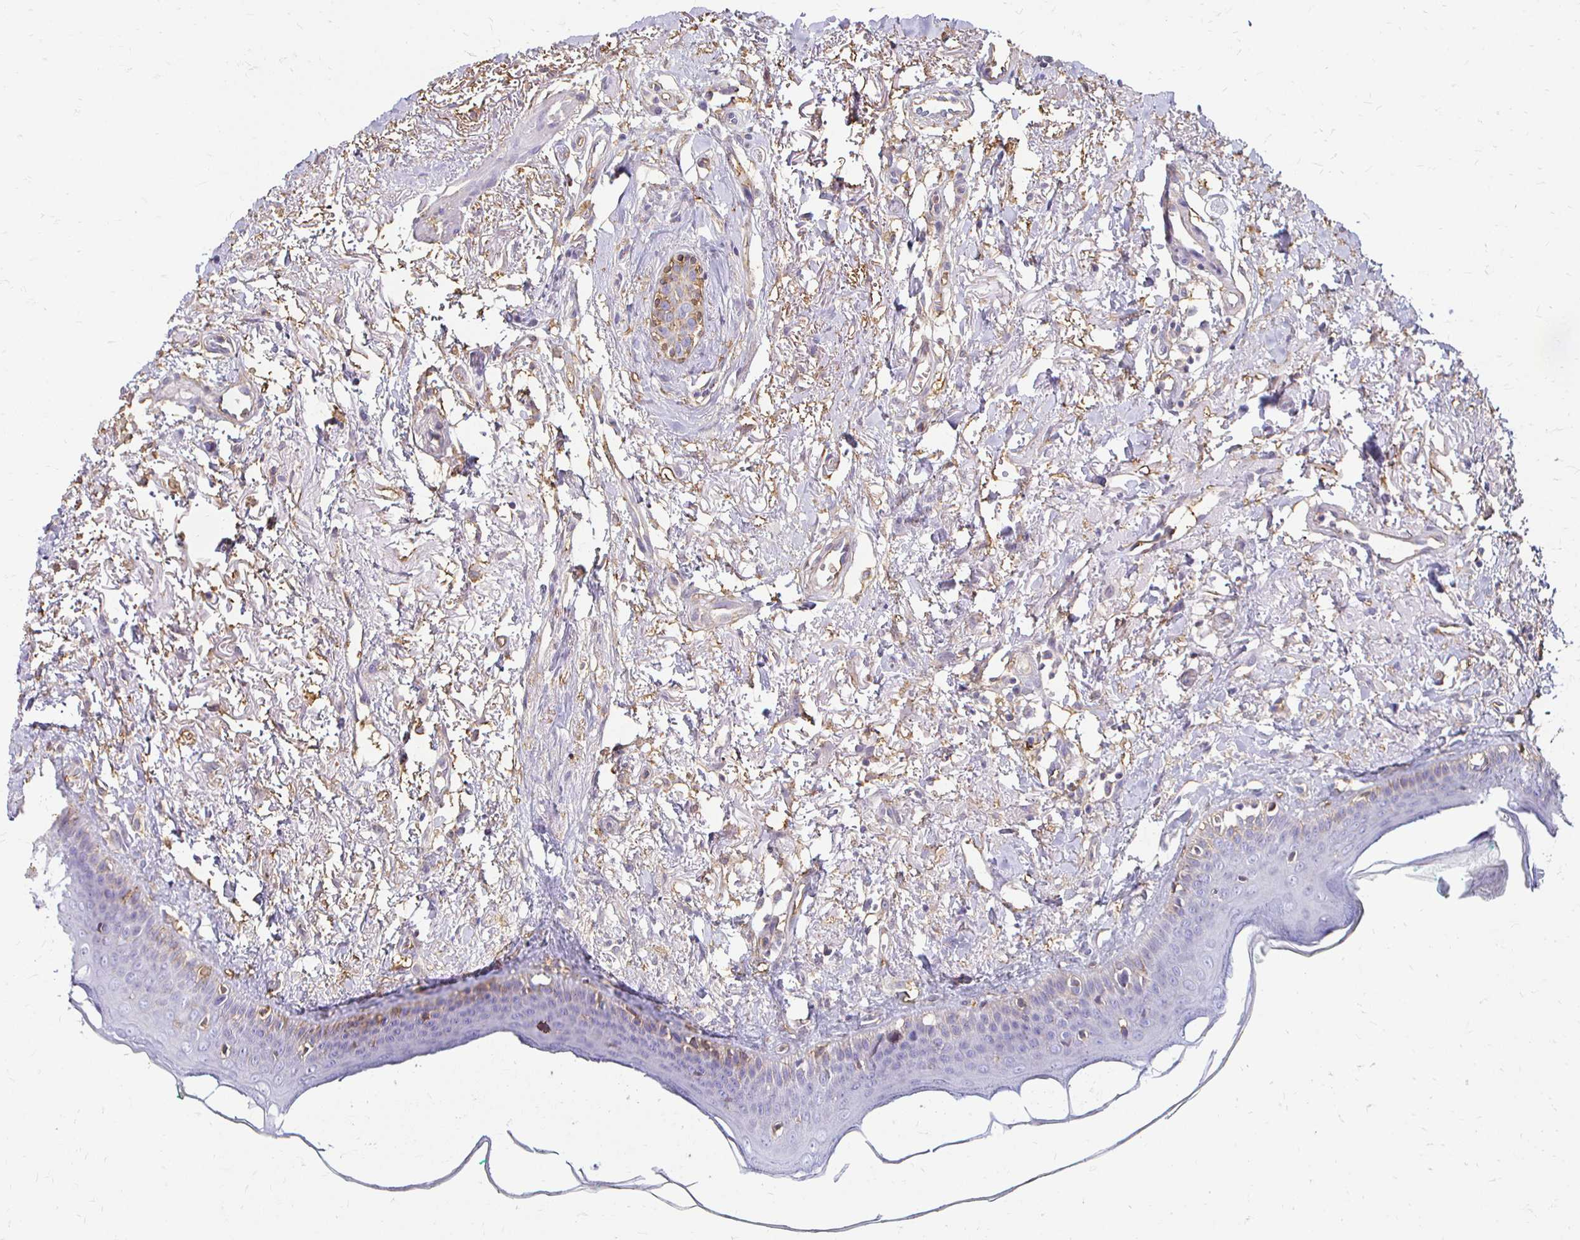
{"staining": {"intensity": "negative", "quantity": "none", "location": "none"}, "tissue": "oral mucosa", "cell_type": "Squamous epithelial cells", "image_type": "normal", "snomed": [{"axis": "morphology", "description": "Normal tissue, NOS"}, {"axis": "topography", "description": "Oral tissue"}], "caption": "An immunohistochemistry (IHC) photomicrograph of benign oral mucosa is shown. There is no staining in squamous epithelial cells of oral mucosa.", "gene": "TAS1R3", "patient": {"sex": "female", "age": 70}}